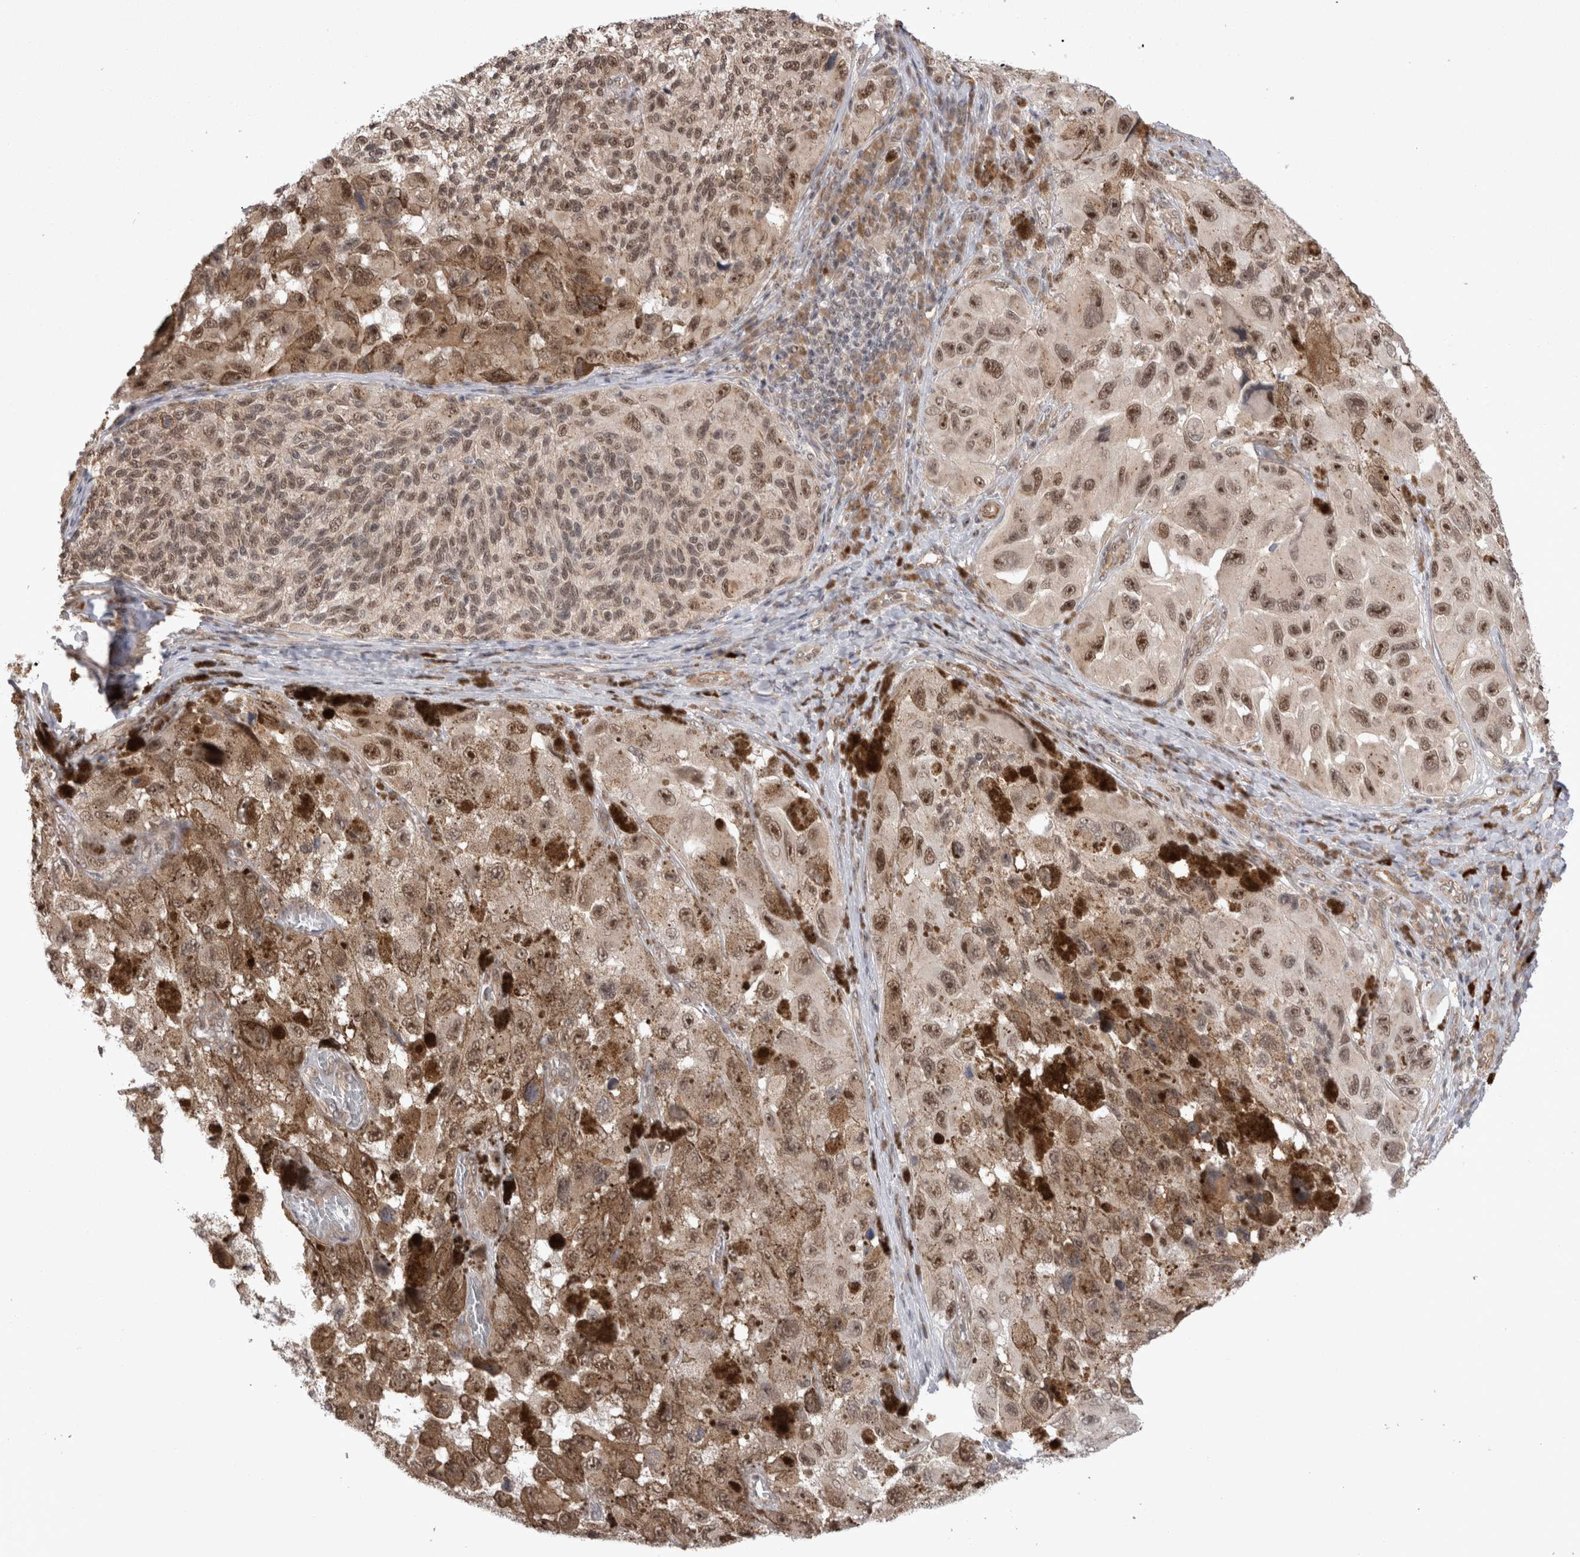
{"staining": {"intensity": "moderate", "quantity": ">75%", "location": "cytoplasmic/membranous,nuclear"}, "tissue": "melanoma", "cell_type": "Tumor cells", "image_type": "cancer", "snomed": [{"axis": "morphology", "description": "Malignant melanoma, NOS"}, {"axis": "topography", "description": "Skin"}], "caption": "This histopathology image shows IHC staining of human malignant melanoma, with medium moderate cytoplasmic/membranous and nuclear staining in approximately >75% of tumor cells.", "gene": "EXOSC4", "patient": {"sex": "female", "age": 73}}